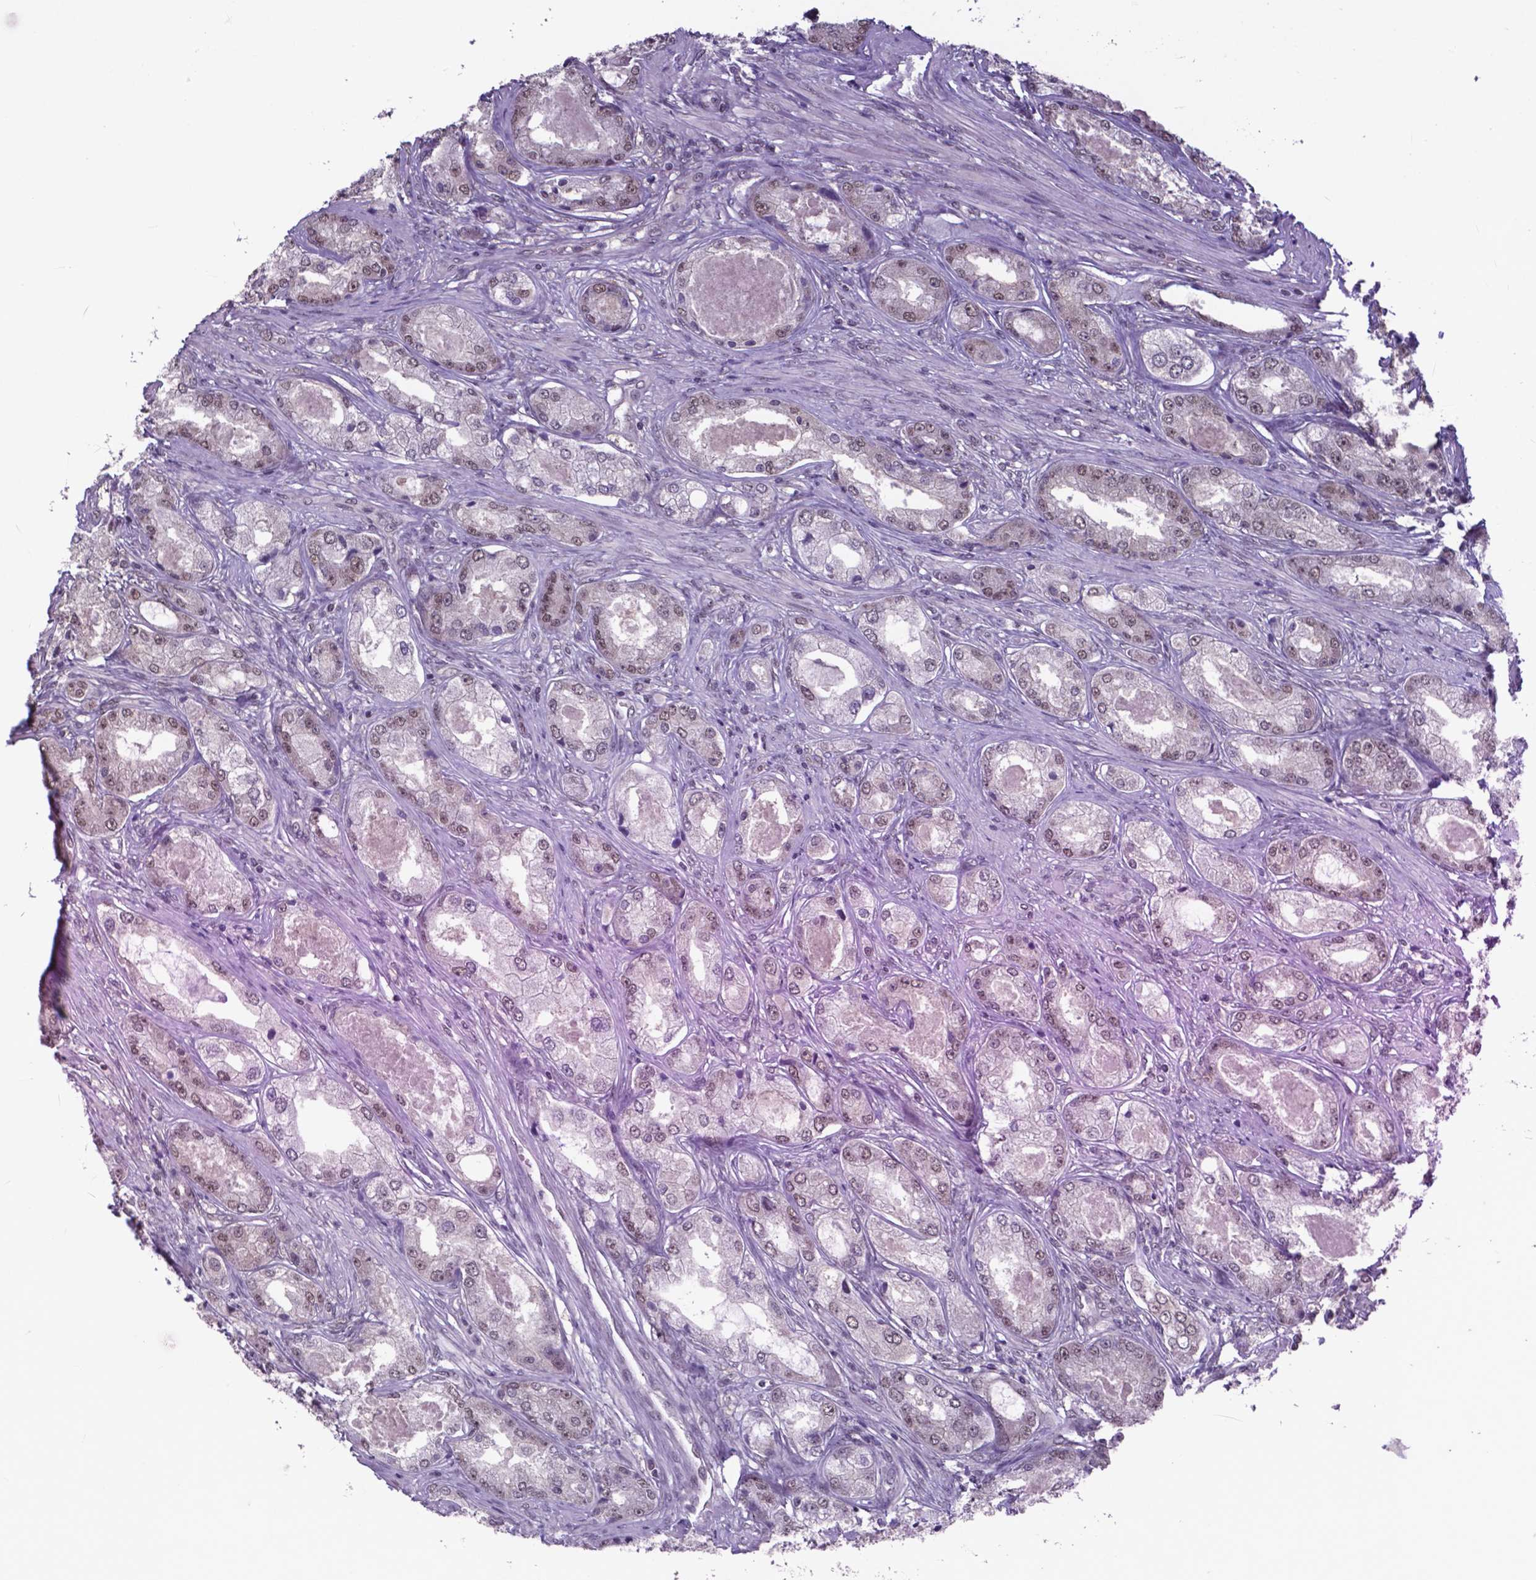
{"staining": {"intensity": "weak", "quantity": "25%-75%", "location": "nuclear"}, "tissue": "prostate cancer", "cell_type": "Tumor cells", "image_type": "cancer", "snomed": [{"axis": "morphology", "description": "Adenocarcinoma, Low grade"}, {"axis": "topography", "description": "Prostate"}], "caption": "Adenocarcinoma (low-grade) (prostate) was stained to show a protein in brown. There is low levels of weak nuclear positivity in approximately 25%-75% of tumor cells.", "gene": "UBA1", "patient": {"sex": "male", "age": 68}}